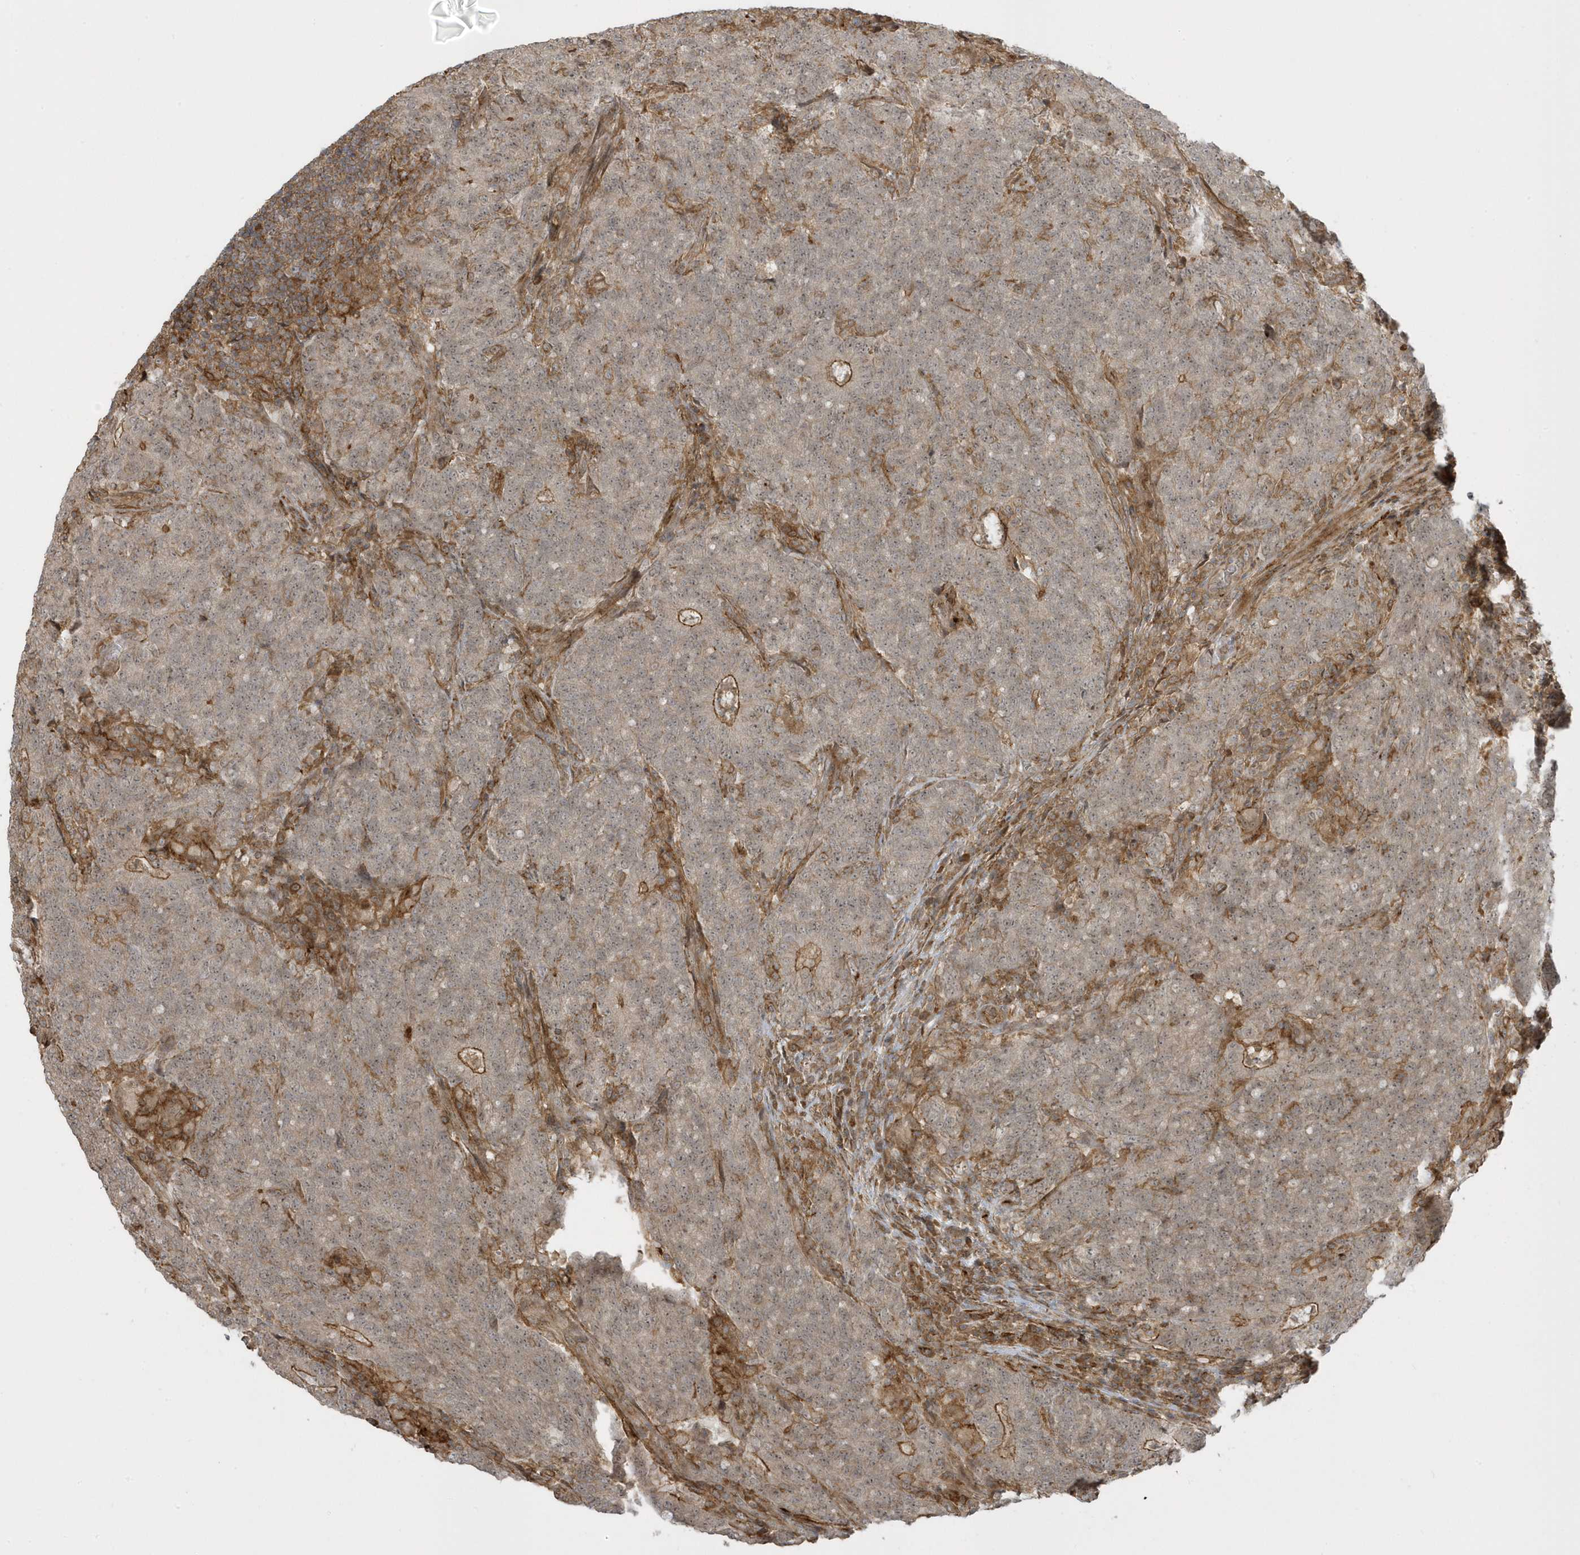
{"staining": {"intensity": "weak", "quantity": "25%-75%", "location": "cytoplasmic/membranous,nuclear"}, "tissue": "colorectal cancer", "cell_type": "Tumor cells", "image_type": "cancer", "snomed": [{"axis": "morphology", "description": "Normal tissue, NOS"}, {"axis": "morphology", "description": "Adenocarcinoma, NOS"}, {"axis": "topography", "description": "Colon"}], "caption": "About 25%-75% of tumor cells in human adenocarcinoma (colorectal) show weak cytoplasmic/membranous and nuclear protein expression as visualized by brown immunohistochemical staining.", "gene": "ZBTB8A", "patient": {"sex": "female", "age": 75}}